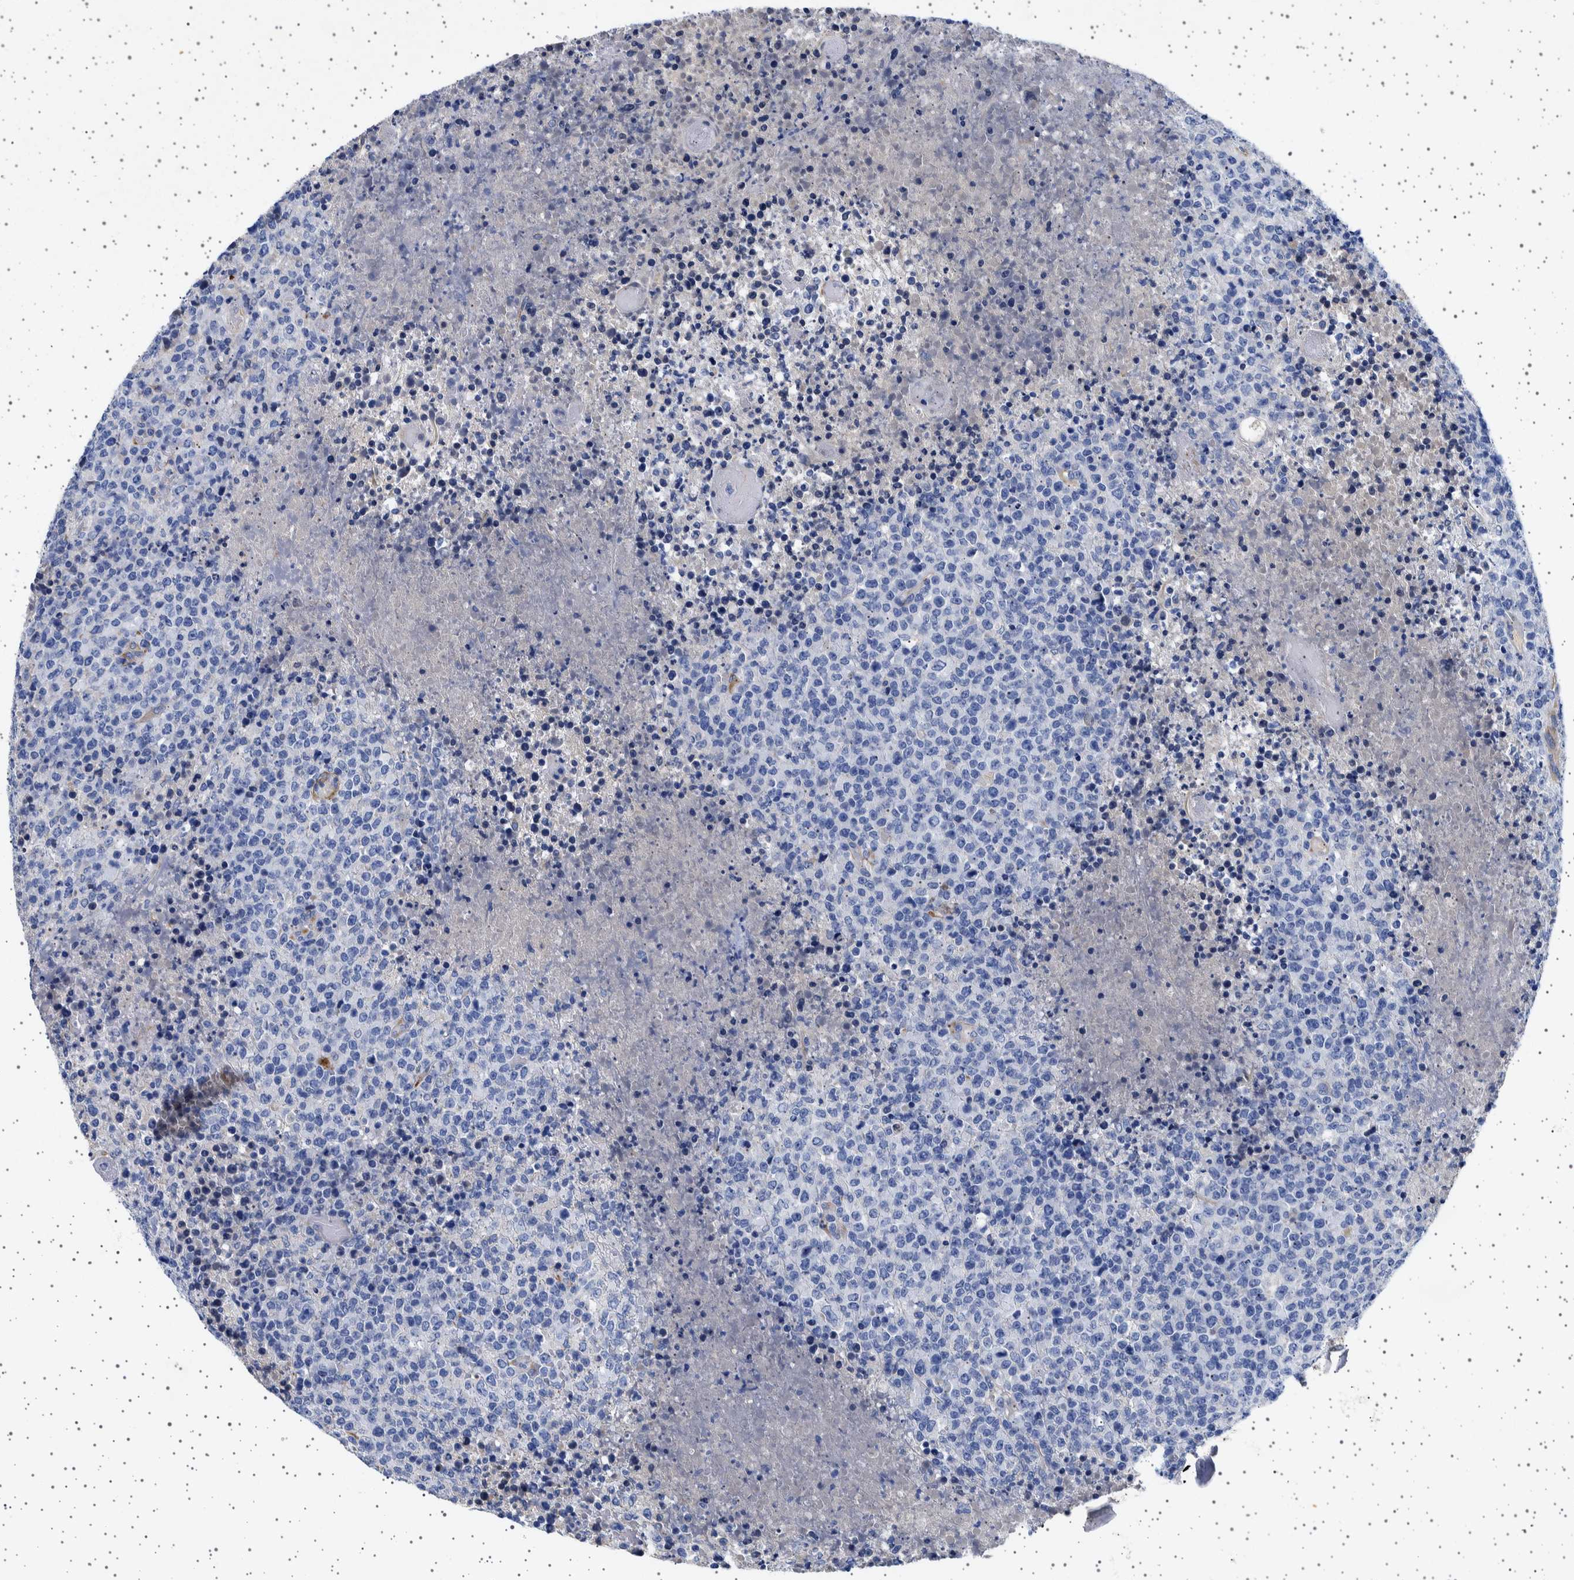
{"staining": {"intensity": "negative", "quantity": "none", "location": "none"}, "tissue": "lymphoma", "cell_type": "Tumor cells", "image_type": "cancer", "snomed": [{"axis": "morphology", "description": "Malignant lymphoma, non-Hodgkin's type, High grade"}, {"axis": "topography", "description": "Lymph node"}], "caption": "IHC image of high-grade malignant lymphoma, non-Hodgkin's type stained for a protein (brown), which displays no positivity in tumor cells. Brightfield microscopy of immunohistochemistry (IHC) stained with DAB (brown) and hematoxylin (blue), captured at high magnification.", "gene": "SEPTIN4", "patient": {"sex": "male", "age": 13}}